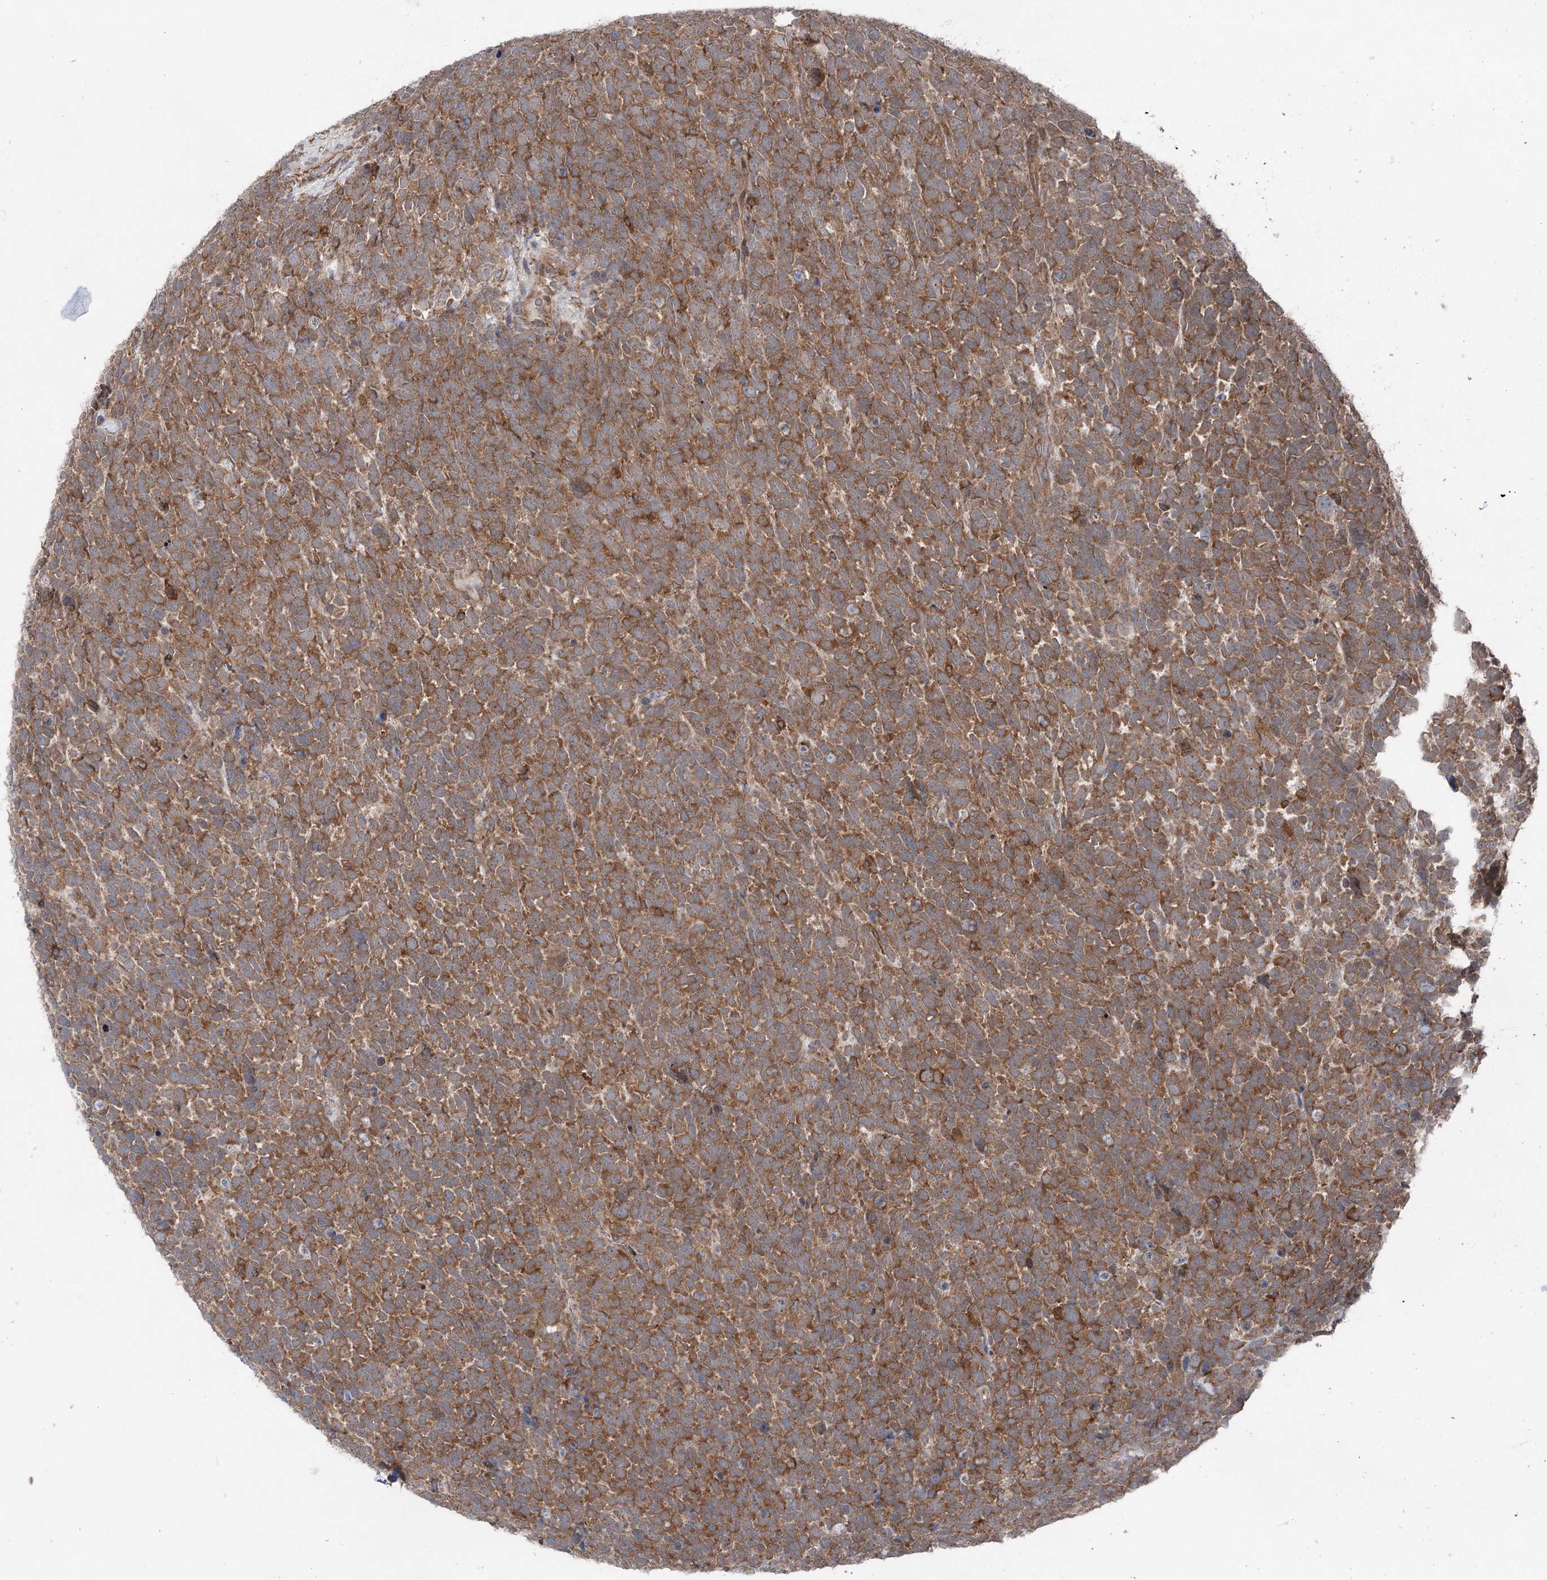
{"staining": {"intensity": "moderate", "quantity": ">75%", "location": "cytoplasmic/membranous"}, "tissue": "urothelial cancer", "cell_type": "Tumor cells", "image_type": "cancer", "snomed": [{"axis": "morphology", "description": "Urothelial carcinoma, High grade"}, {"axis": "topography", "description": "Urinary bladder"}], "caption": "High-power microscopy captured an IHC image of high-grade urothelial carcinoma, revealing moderate cytoplasmic/membranous expression in about >75% of tumor cells.", "gene": "PPP1R21", "patient": {"sex": "female", "age": 82}}